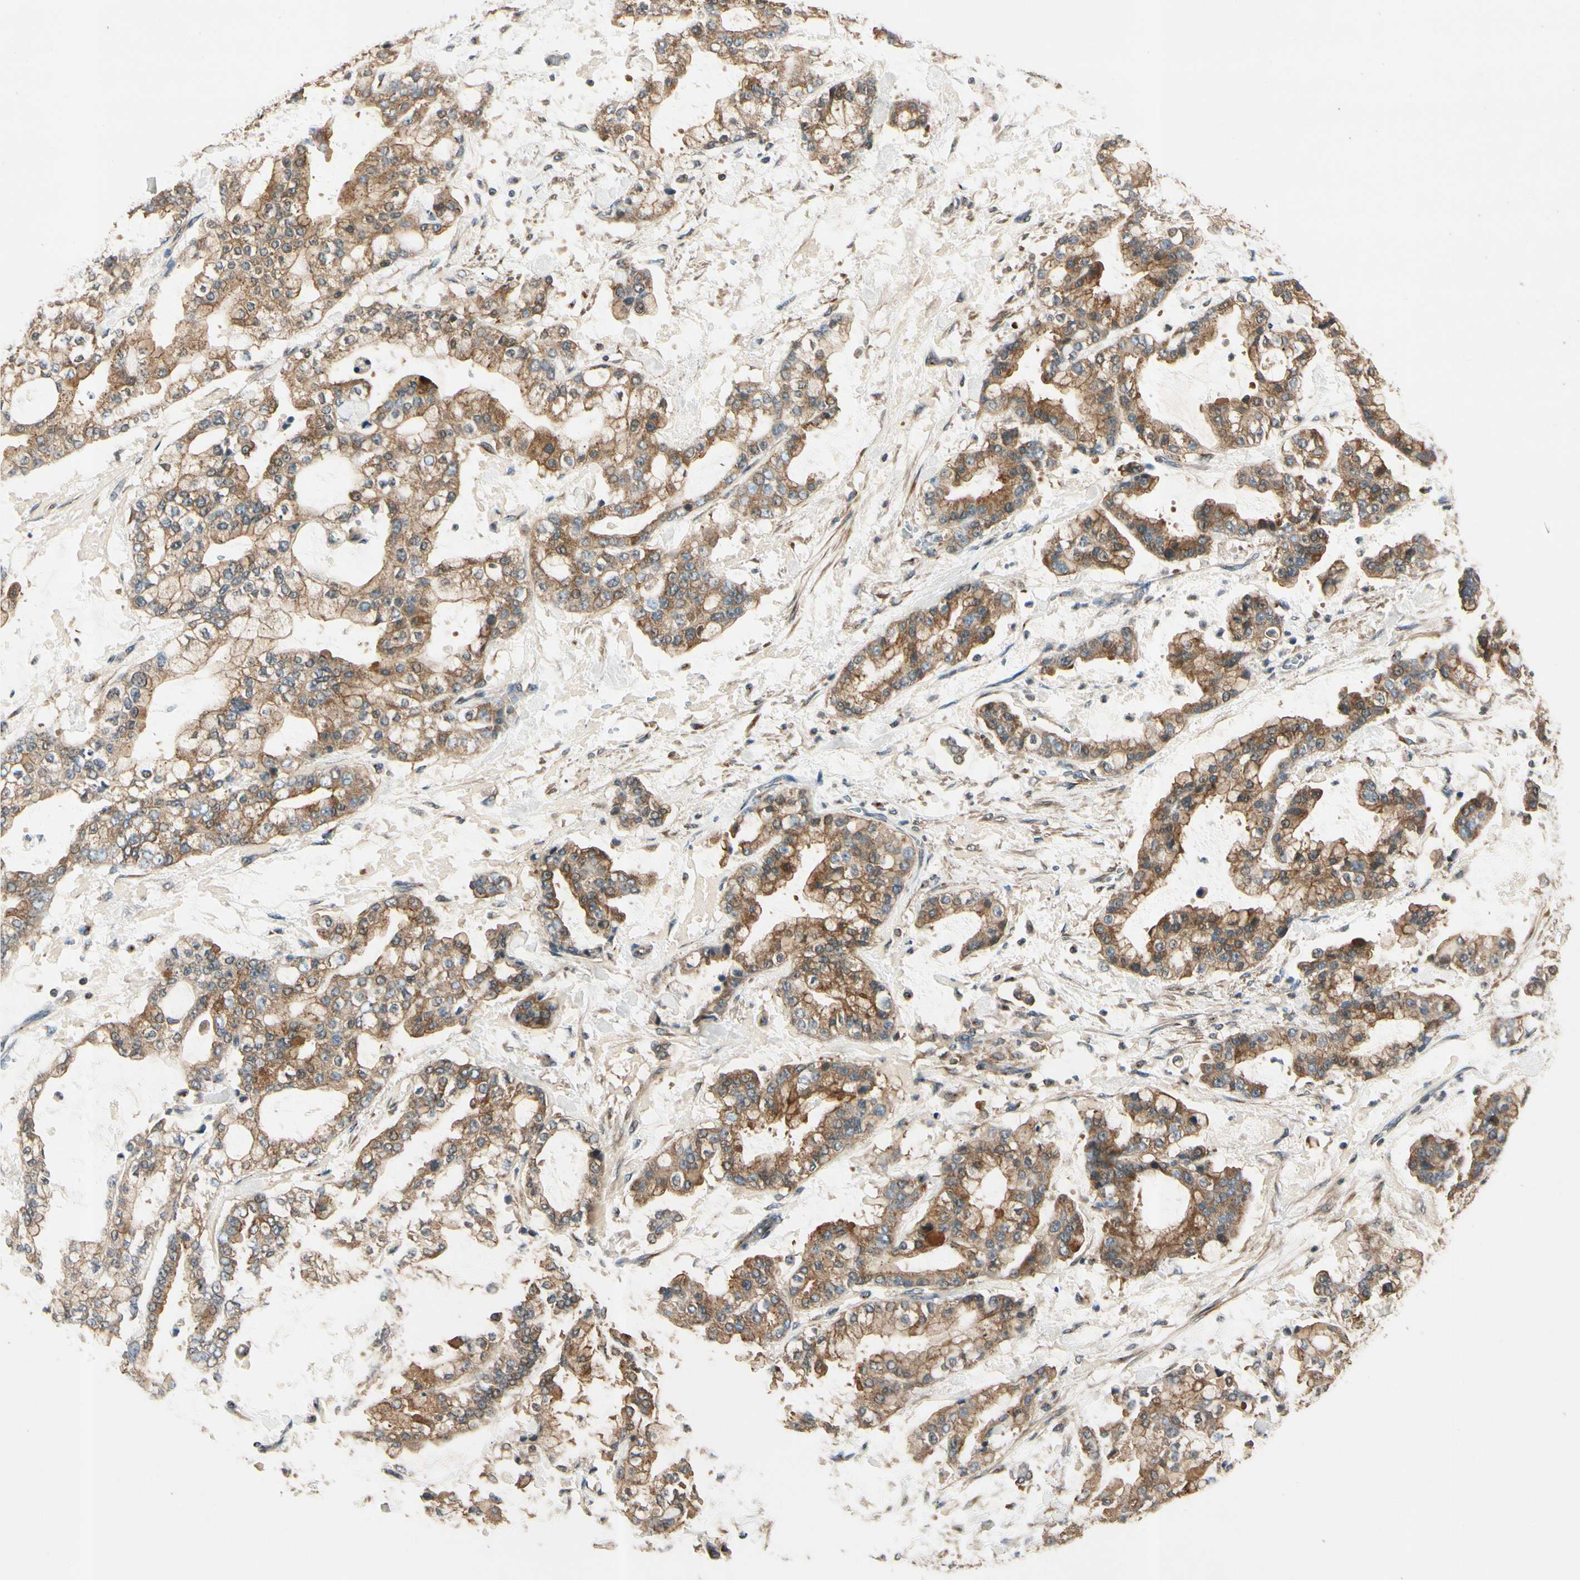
{"staining": {"intensity": "moderate", "quantity": ">75%", "location": "cytoplasmic/membranous"}, "tissue": "stomach cancer", "cell_type": "Tumor cells", "image_type": "cancer", "snomed": [{"axis": "morphology", "description": "Normal tissue, NOS"}, {"axis": "morphology", "description": "Adenocarcinoma, NOS"}, {"axis": "topography", "description": "Stomach, upper"}, {"axis": "topography", "description": "Stomach"}], "caption": "Adenocarcinoma (stomach) stained with a brown dye reveals moderate cytoplasmic/membranous positive staining in about >75% of tumor cells.", "gene": "AKAP9", "patient": {"sex": "male", "age": 76}}